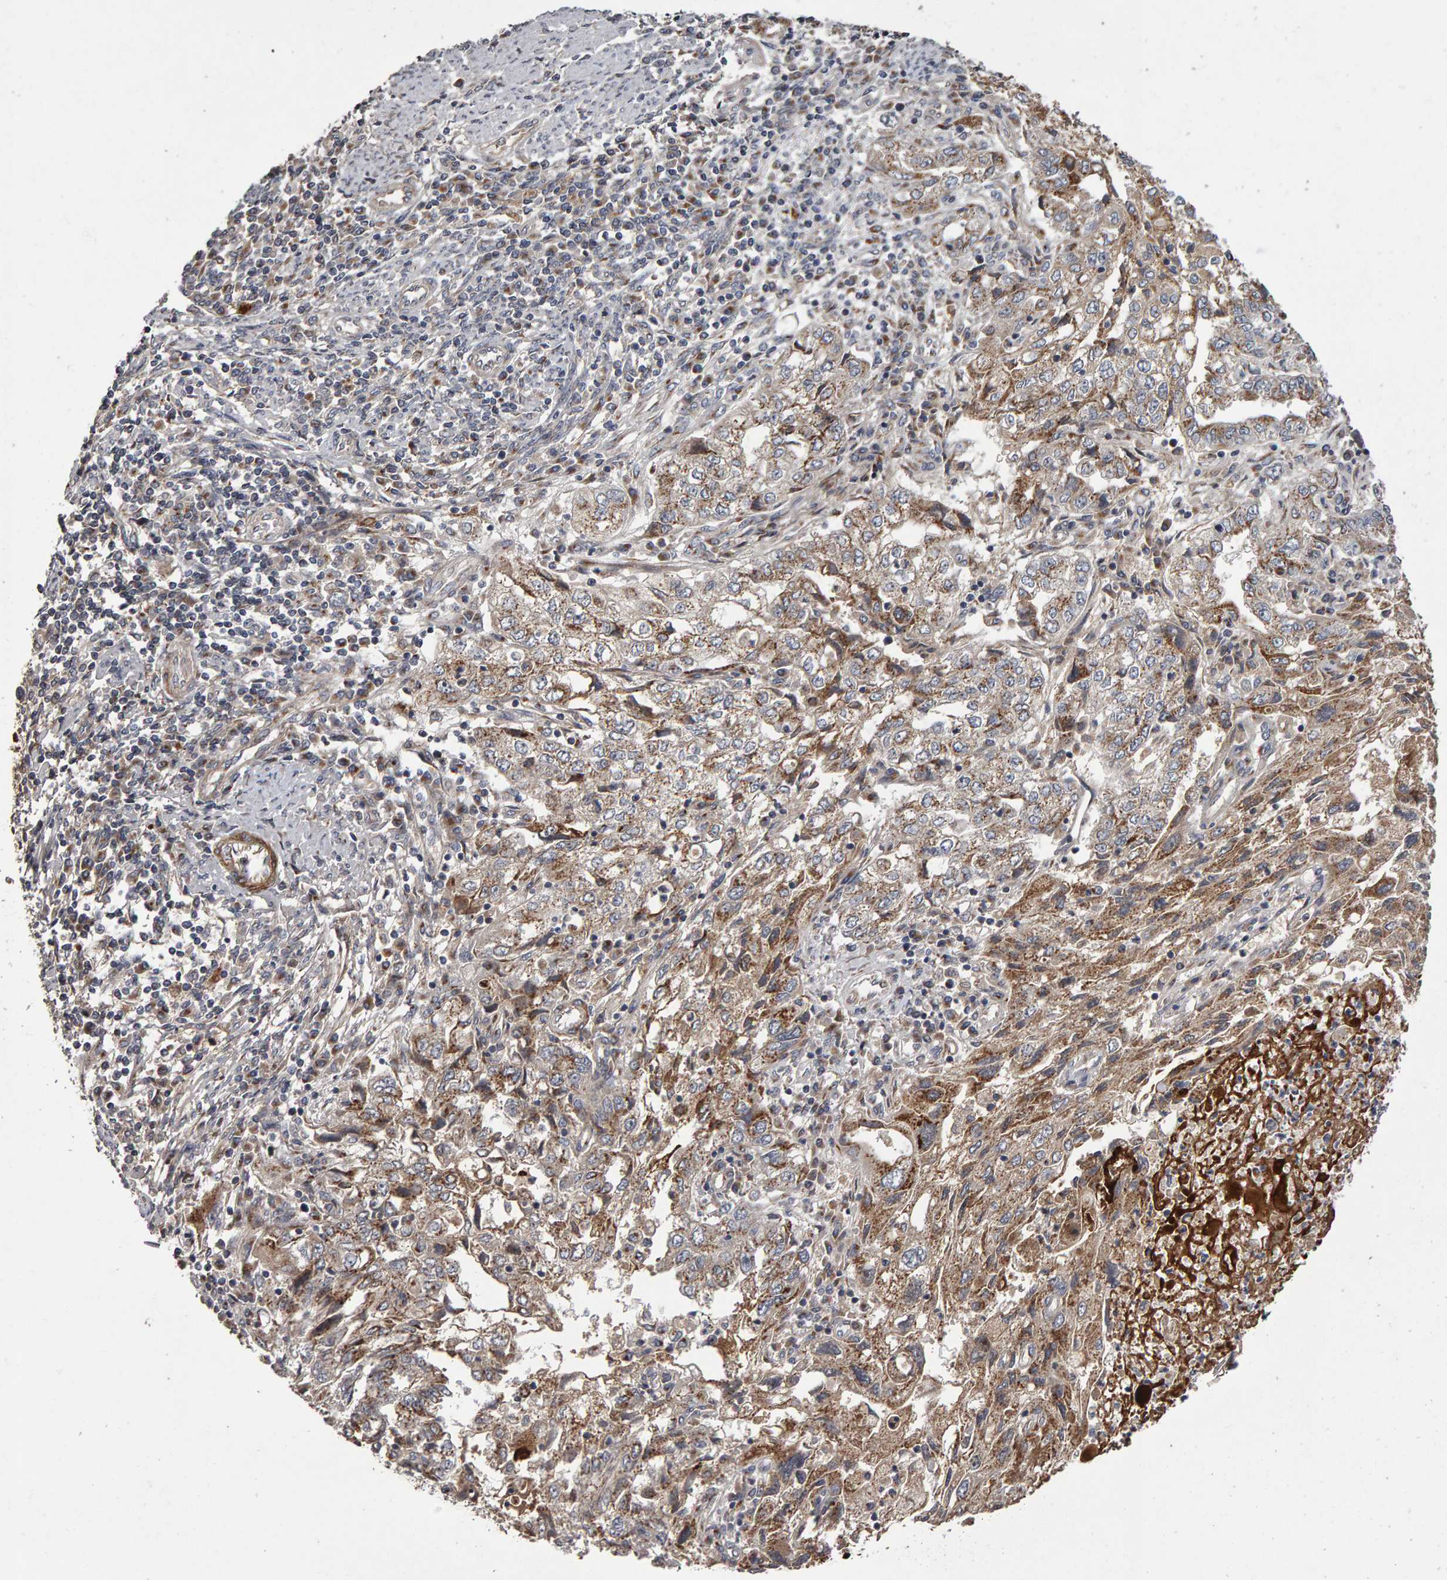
{"staining": {"intensity": "moderate", "quantity": ">75%", "location": "cytoplasmic/membranous"}, "tissue": "endometrial cancer", "cell_type": "Tumor cells", "image_type": "cancer", "snomed": [{"axis": "morphology", "description": "Adenocarcinoma, NOS"}, {"axis": "topography", "description": "Endometrium"}], "caption": "The image demonstrates a brown stain indicating the presence of a protein in the cytoplasmic/membranous of tumor cells in endometrial adenocarcinoma. Nuclei are stained in blue.", "gene": "CANT1", "patient": {"sex": "female", "age": 49}}